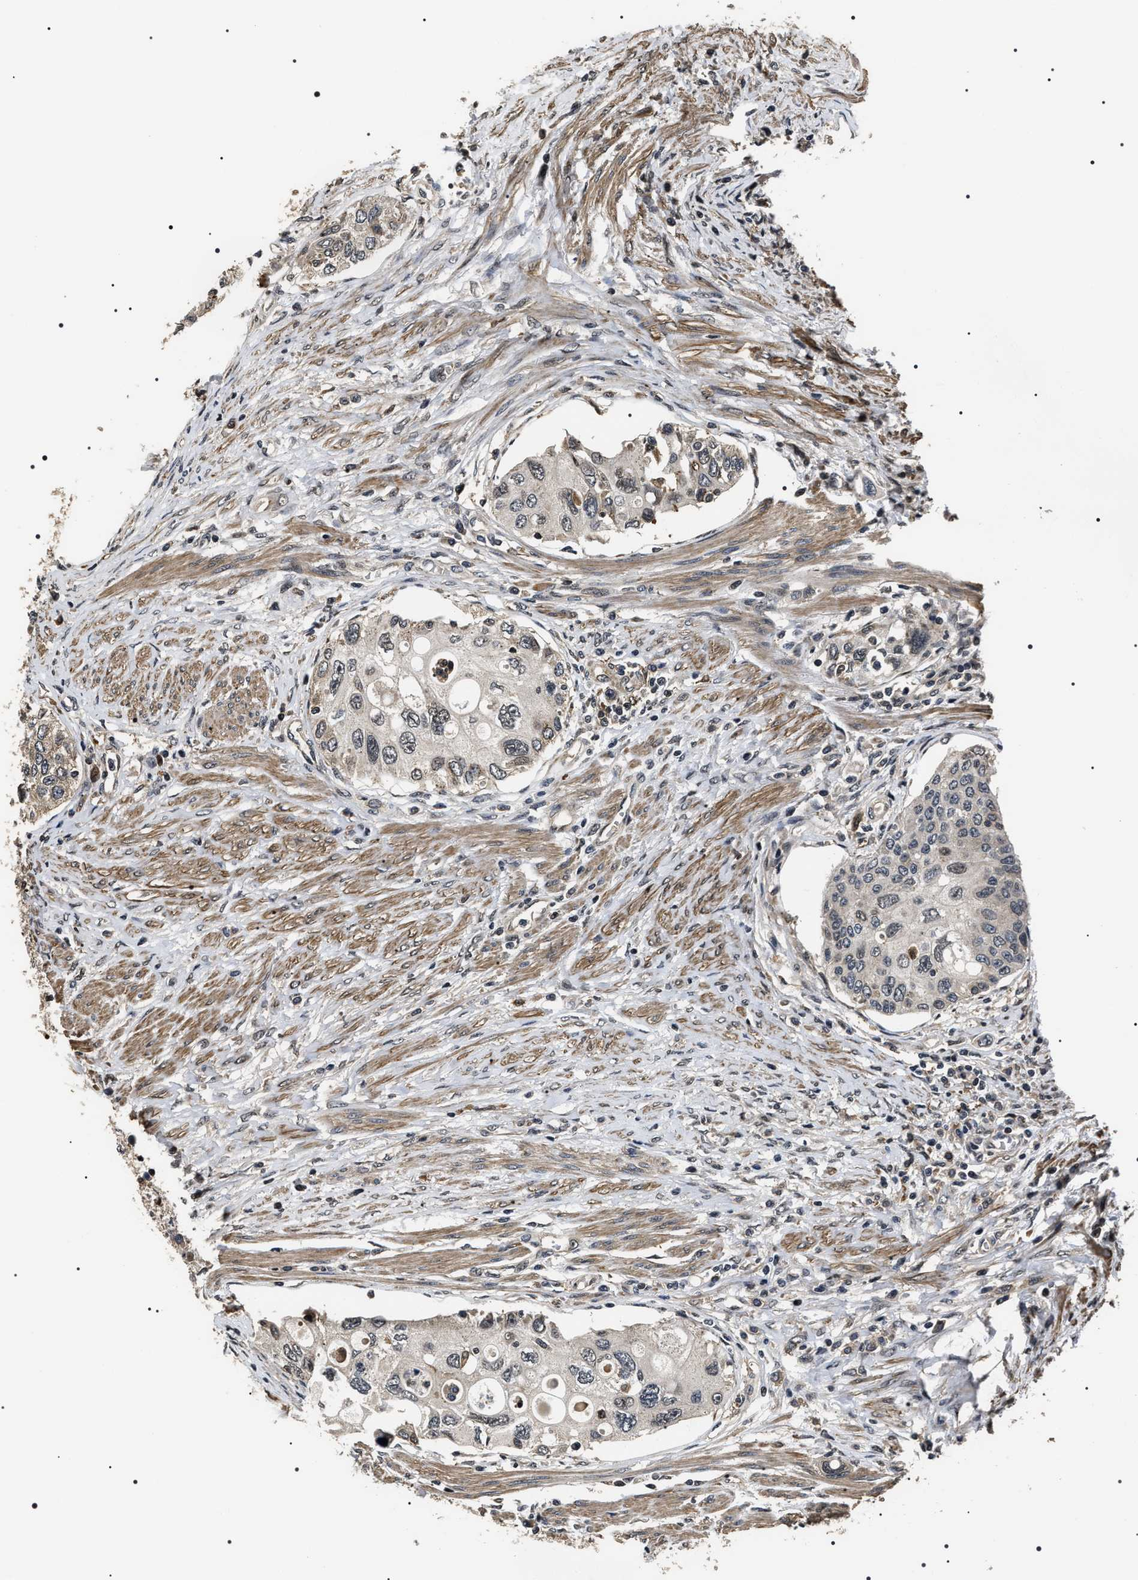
{"staining": {"intensity": "weak", "quantity": "<25%", "location": "nuclear"}, "tissue": "urothelial cancer", "cell_type": "Tumor cells", "image_type": "cancer", "snomed": [{"axis": "morphology", "description": "Urothelial carcinoma, High grade"}, {"axis": "topography", "description": "Urinary bladder"}], "caption": "Tumor cells show no significant protein expression in urothelial carcinoma (high-grade).", "gene": "ARHGAP22", "patient": {"sex": "female", "age": 56}}